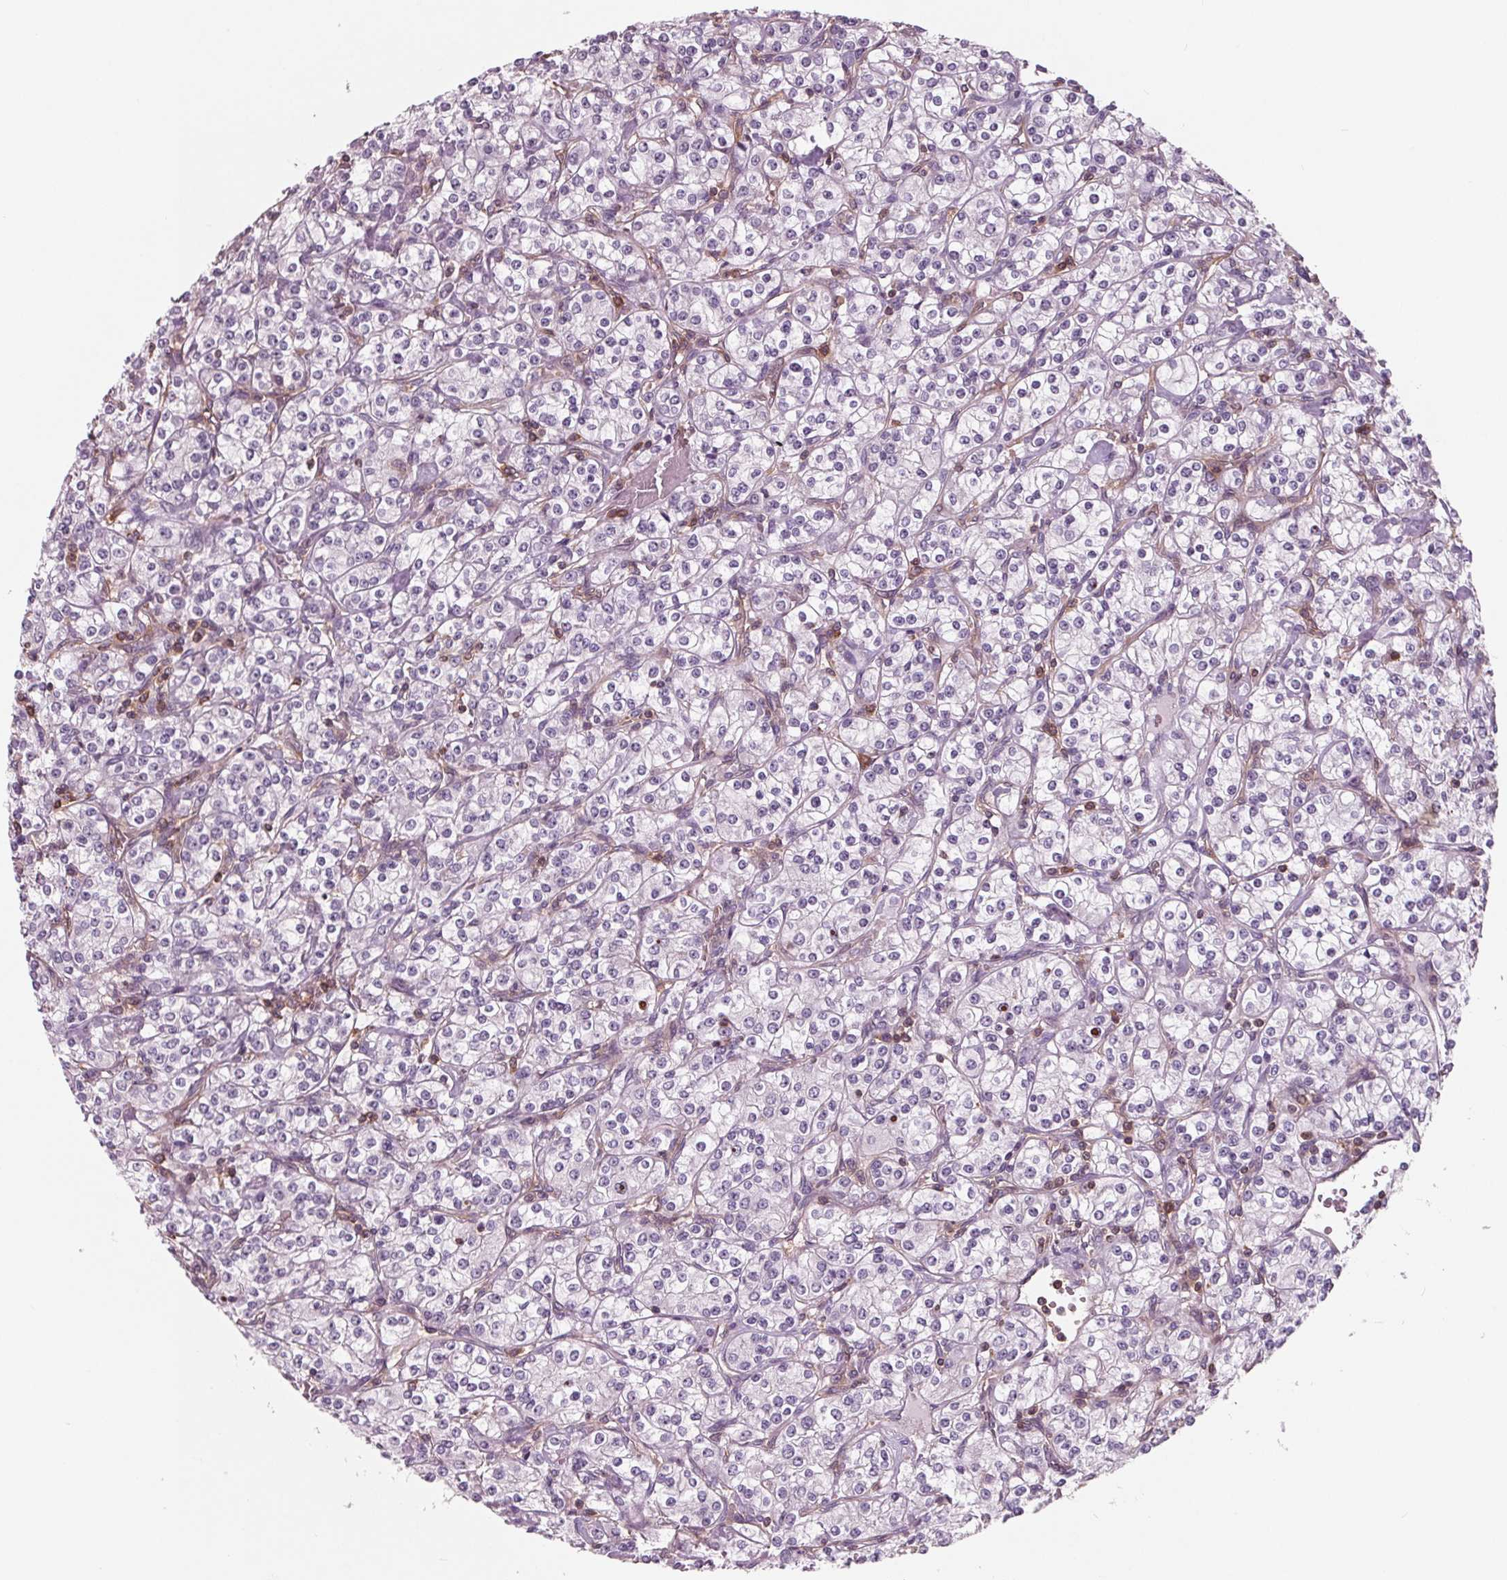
{"staining": {"intensity": "negative", "quantity": "none", "location": "none"}, "tissue": "renal cancer", "cell_type": "Tumor cells", "image_type": "cancer", "snomed": [{"axis": "morphology", "description": "Adenocarcinoma, NOS"}, {"axis": "topography", "description": "Kidney"}], "caption": "Tumor cells are negative for brown protein staining in adenocarcinoma (renal).", "gene": "ARHGAP25", "patient": {"sex": "male", "age": 77}}